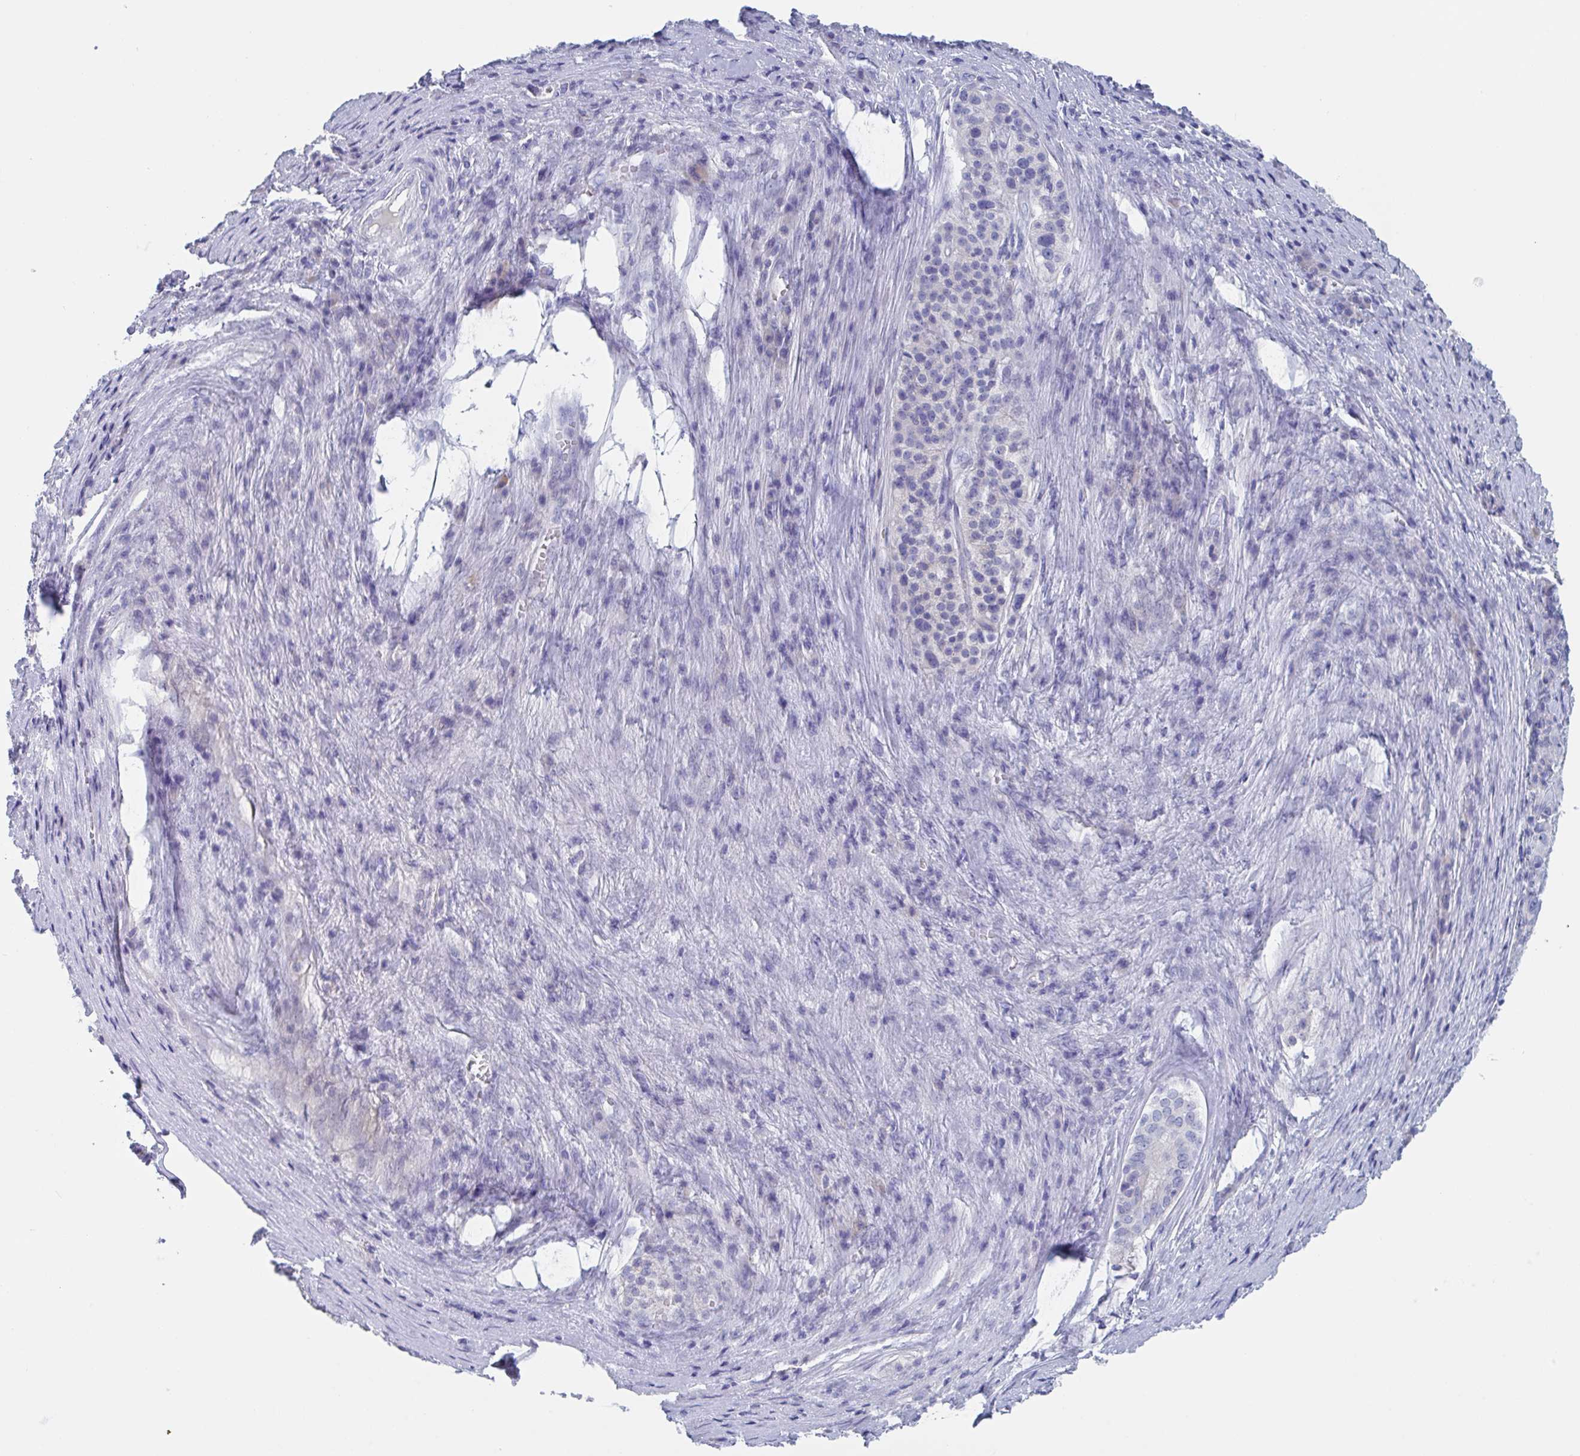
{"staining": {"intensity": "negative", "quantity": "none", "location": "none"}, "tissue": "pancreatic cancer", "cell_type": "Tumor cells", "image_type": "cancer", "snomed": [{"axis": "morphology", "description": "Adenocarcinoma, NOS"}, {"axis": "topography", "description": "Pancreas"}], "caption": "Micrograph shows no significant protein staining in tumor cells of pancreatic adenocarcinoma.", "gene": "DPEP3", "patient": {"sex": "male", "age": 63}}